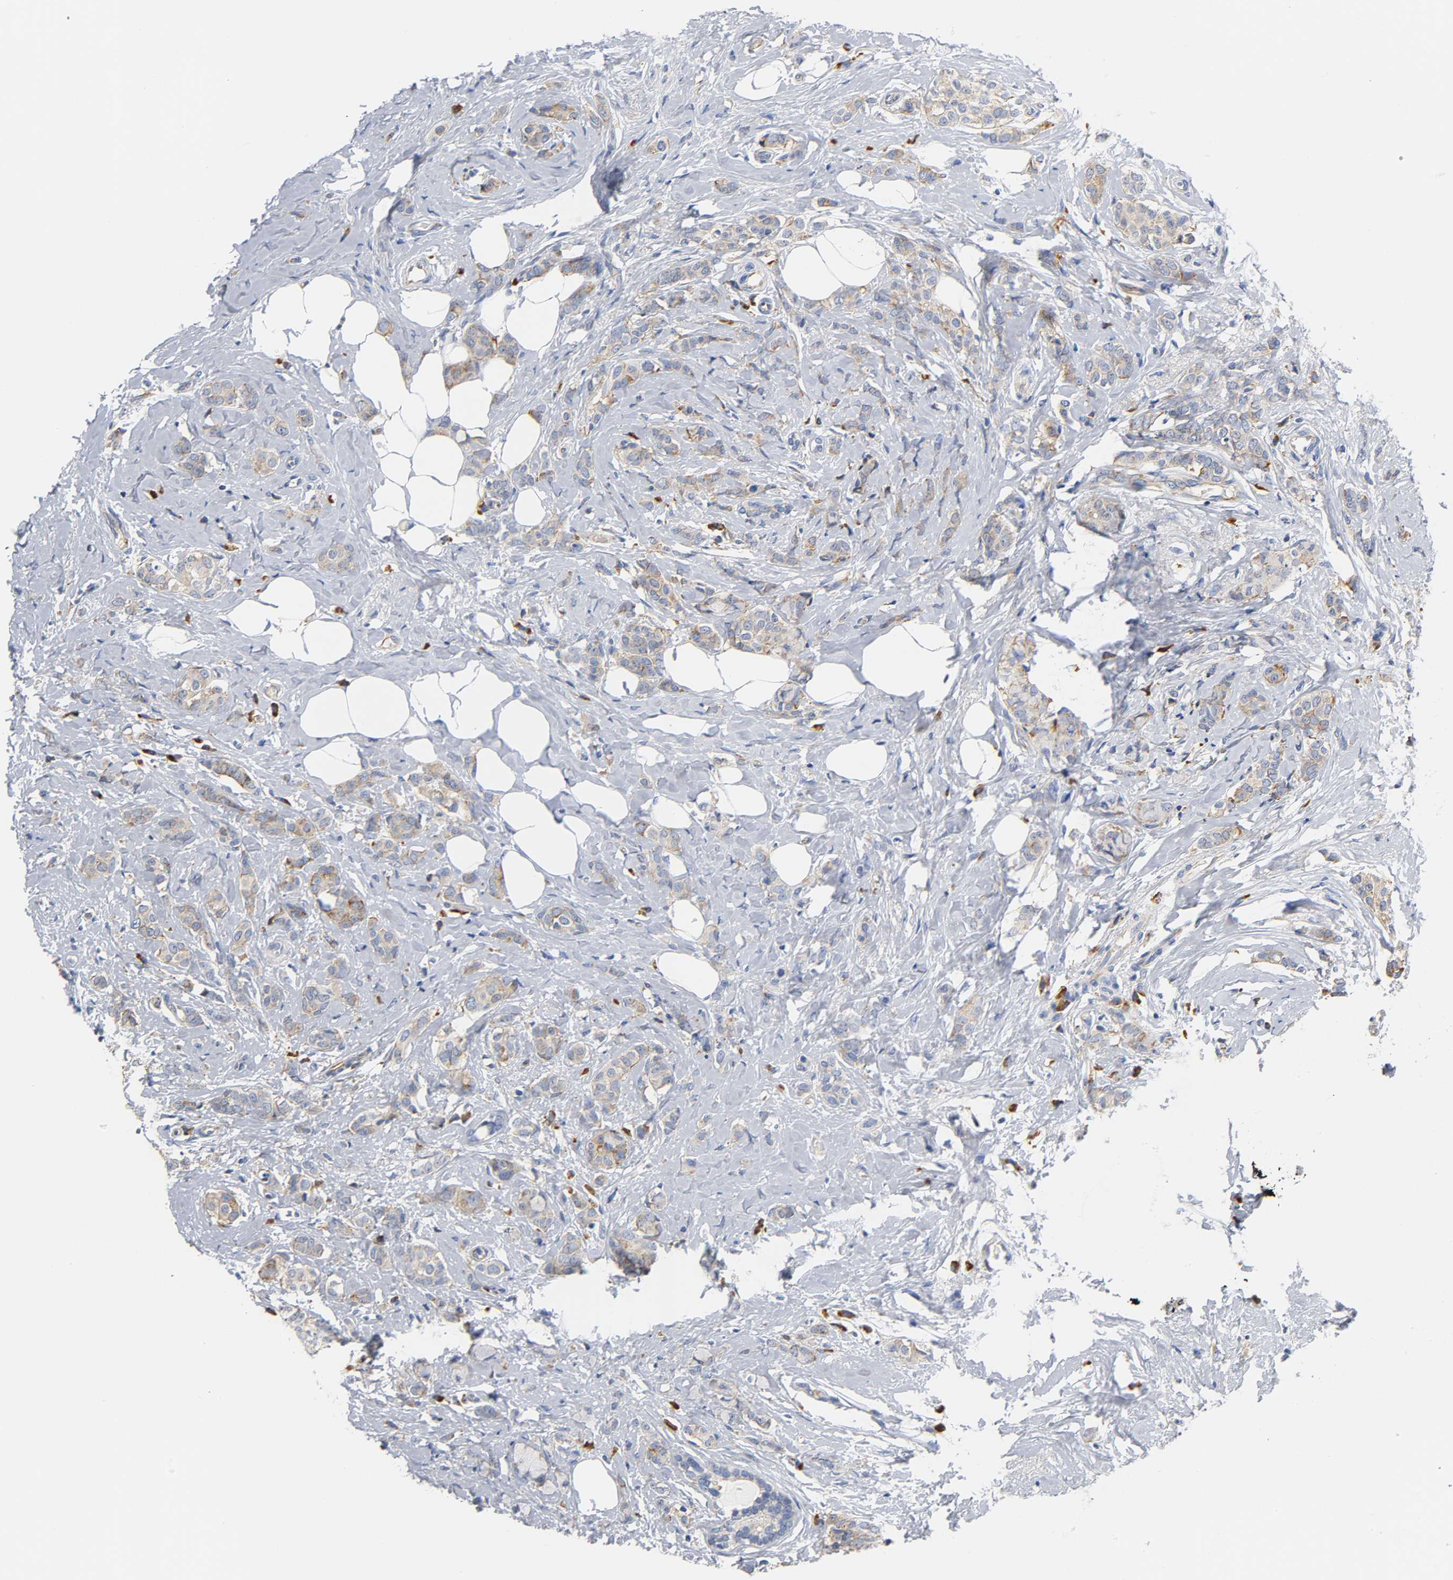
{"staining": {"intensity": "moderate", "quantity": ">75%", "location": "cytoplasmic/membranous"}, "tissue": "breast cancer", "cell_type": "Tumor cells", "image_type": "cancer", "snomed": [{"axis": "morphology", "description": "Lobular carcinoma"}, {"axis": "topography", "description": "Breast"}], "caption": "High-power microscopy captured an IHC histopathology image of breast lobular carcinoma, revealing moderate cytoplasmic/membranous staining in approximately >75% of tumor cells.", "gene": "REL", "patient": {"sex": "female", "age": 60}}